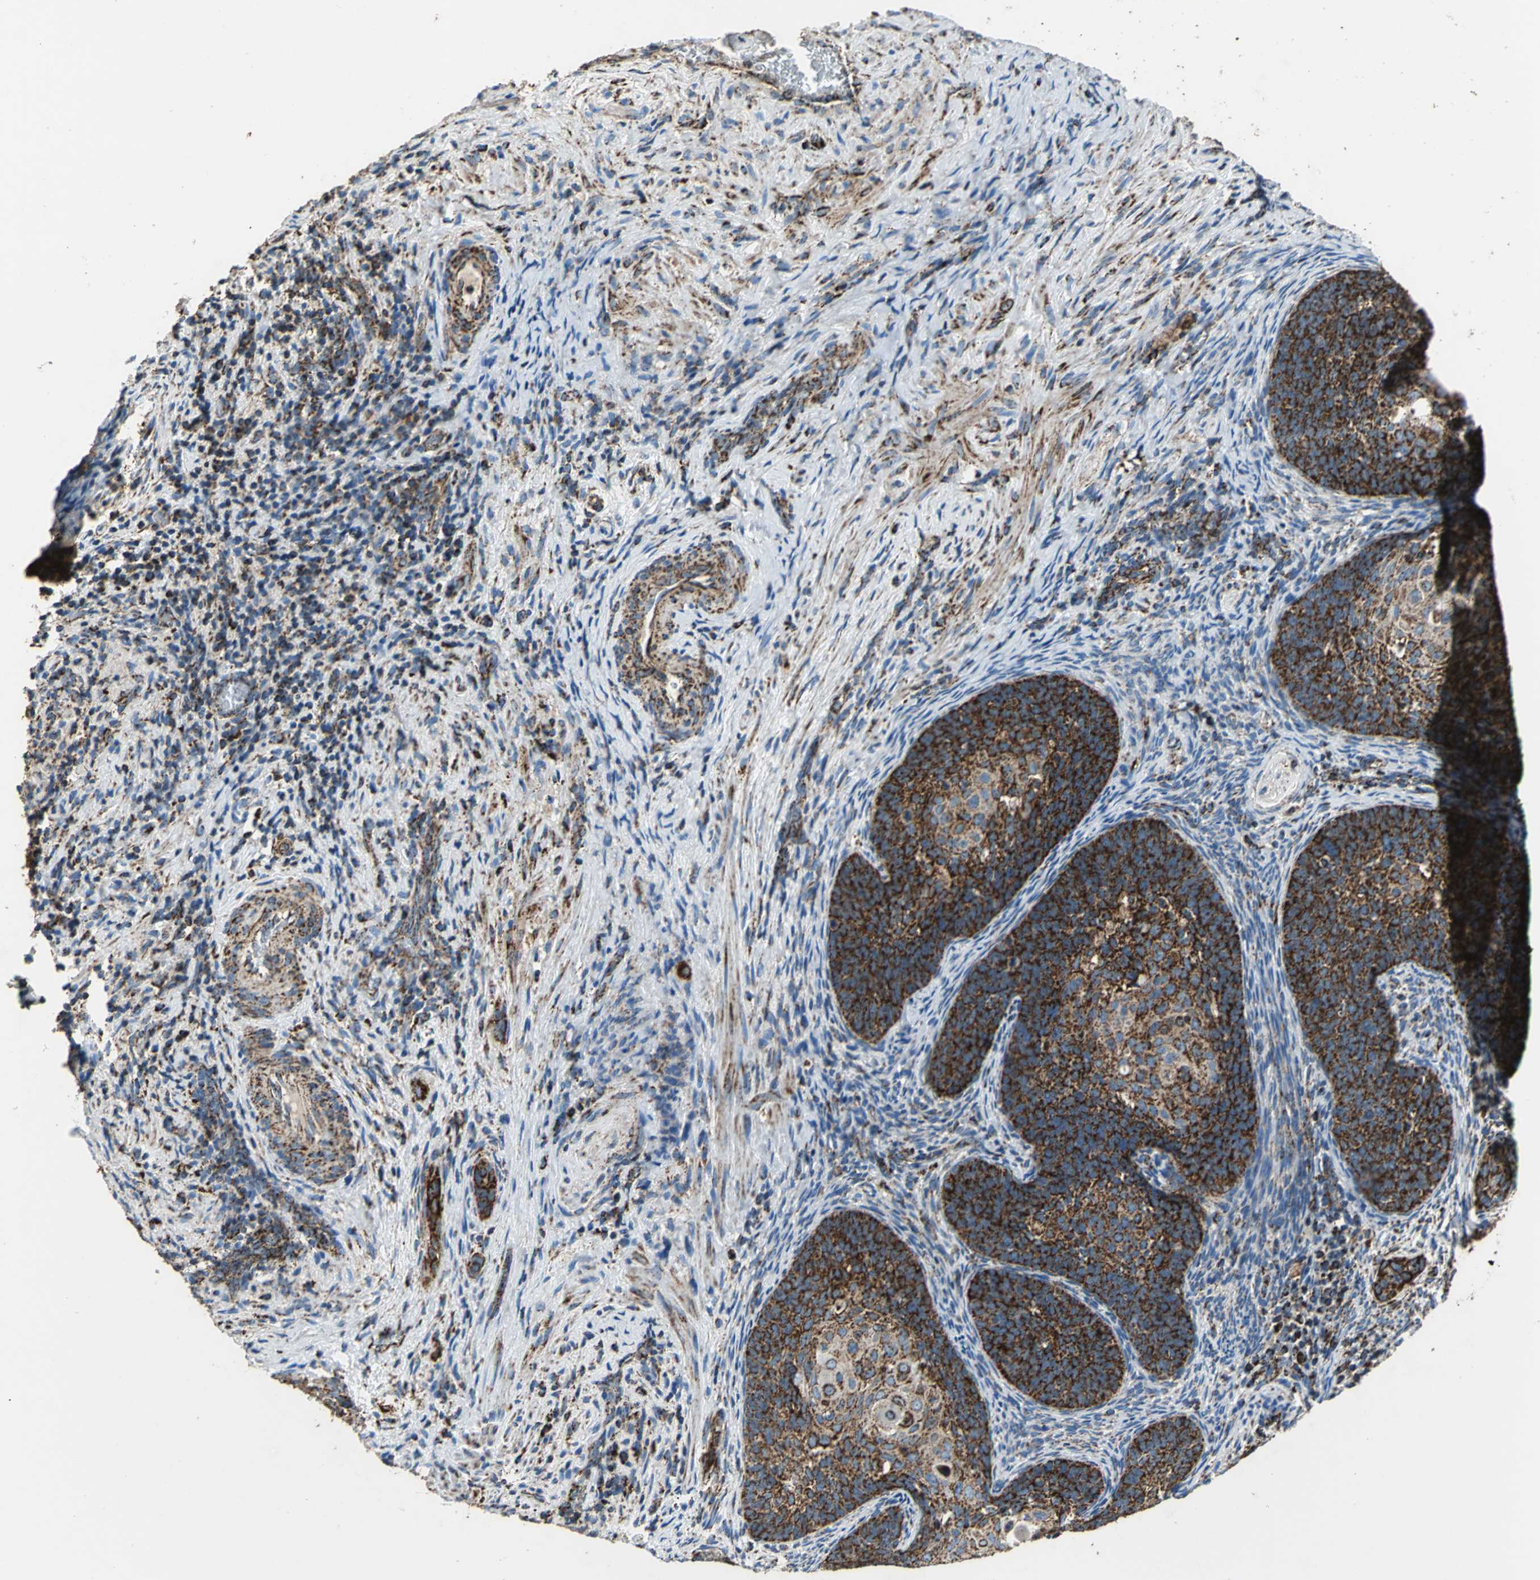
{"staining": {"intensity": "strong", "quantity": ">75%", "location": "cytoplasmic/membranous"}, "tissue": "cervical cancer", "cell_type": "Tumor cells", "image_type": "cancer", "snomed": [{"axis": "morphology", "description": "Squamous cell carcinoma, NOS"}, {"axis": "topography", "description": "Cervix"}], "caption": "Protein staining reveals strong cytoplasmic/membranous expression in about >75% of tumor cells in squamous cell carcinoma (cervical).", "gene": "ECH1", "patient": {"sex": "female", "age": 33}}